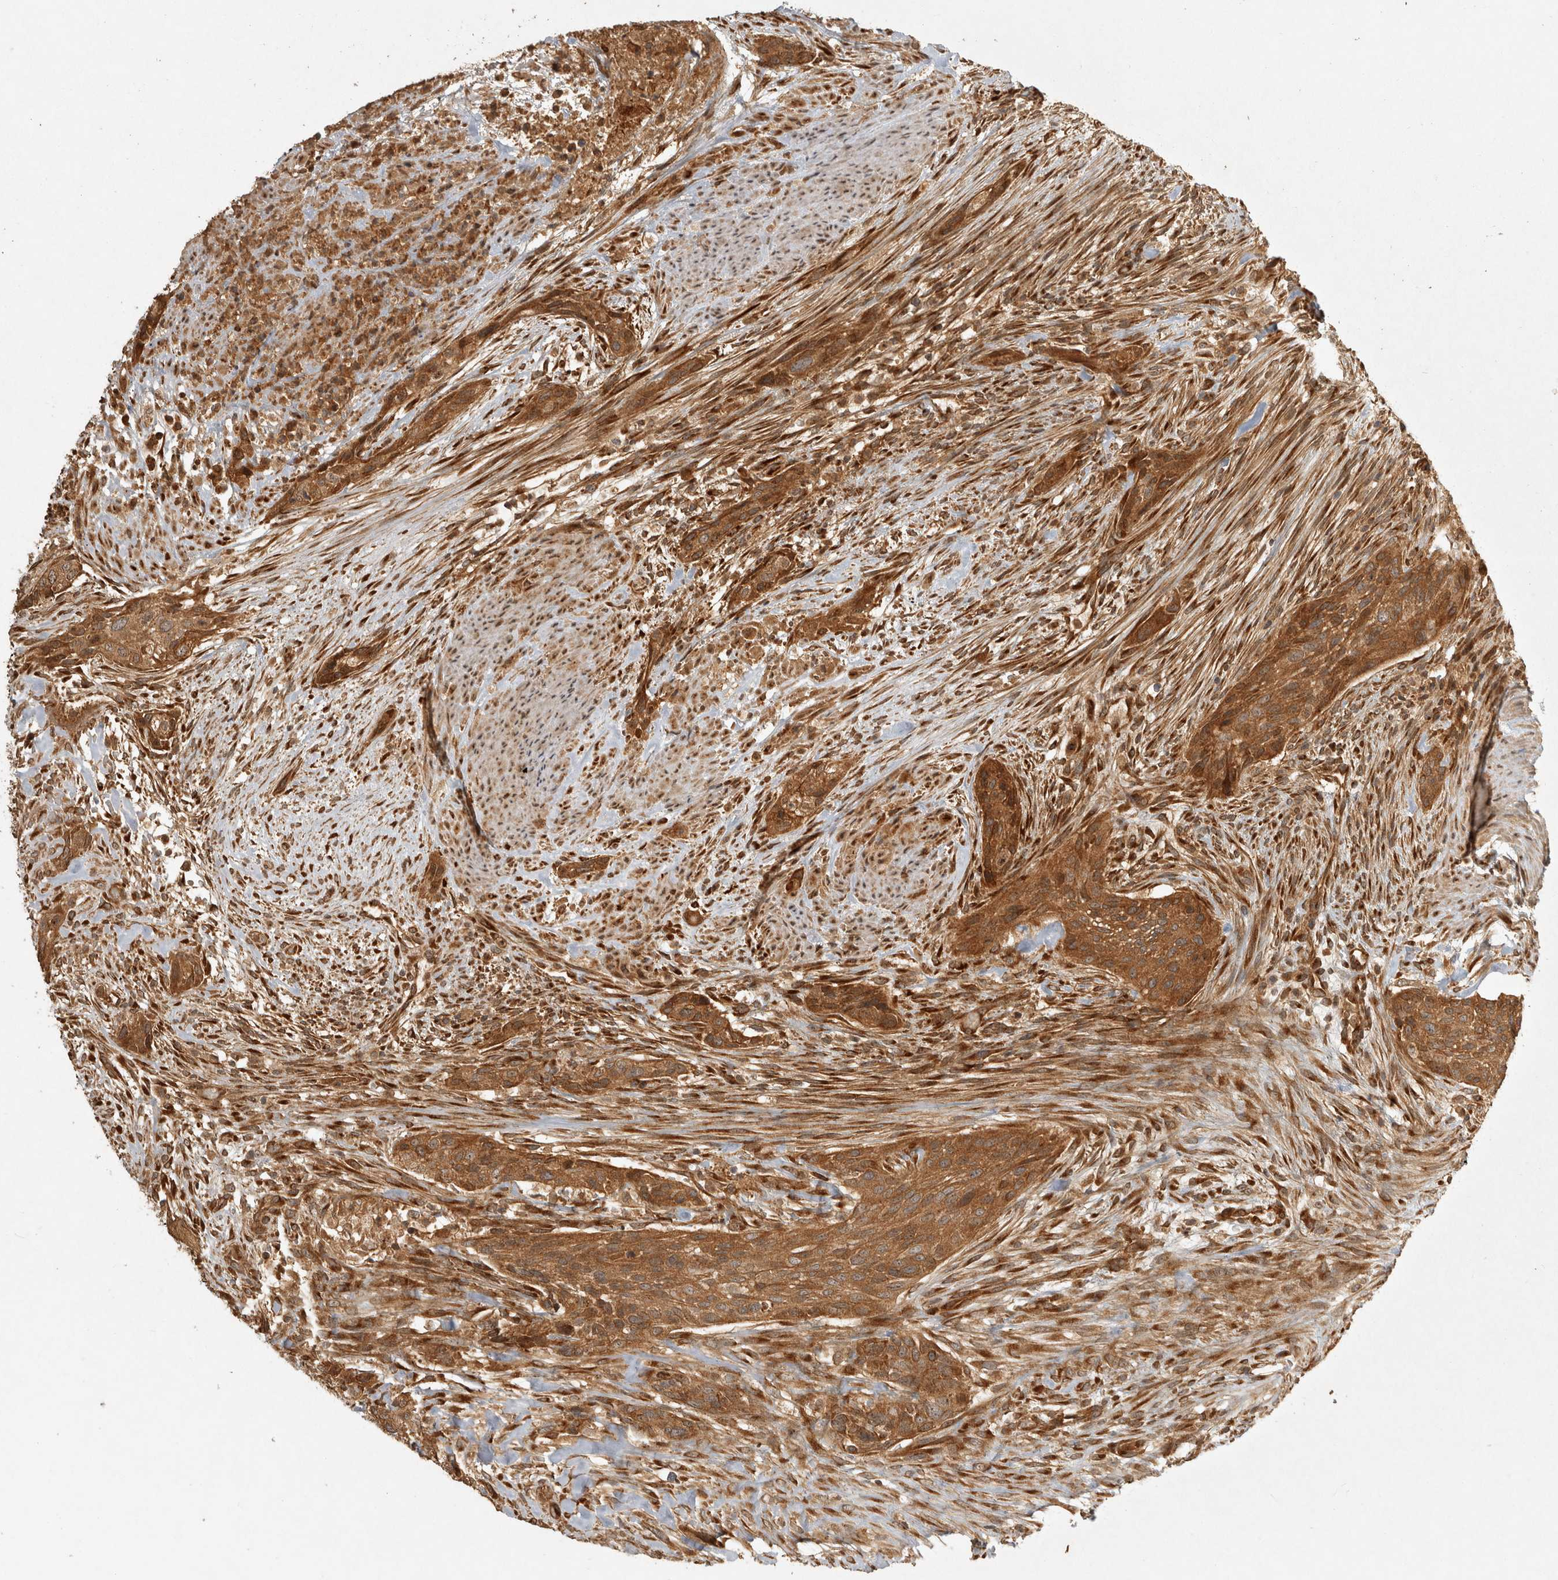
{"staining": {"intensity": "strong", "quantity": ">75%", "location": "cytoplasmic/membranous"}, "tissue": "urothelial cancer", "cell_type": "Tumor cells", "image_type": "cancer", "snomed": [{"axis": "morphology", "description": "Urothelial carcinoma, High grade"}, {"axis": "topography", "description": "Urinary bladder"}], "caption": "Human high-grade urothelial carcinoma stained with a protein marker exhibits strong staining in tumor cells.", "gene": "CAMSAP2", "patient": {"sex": "male", "age": 35}}